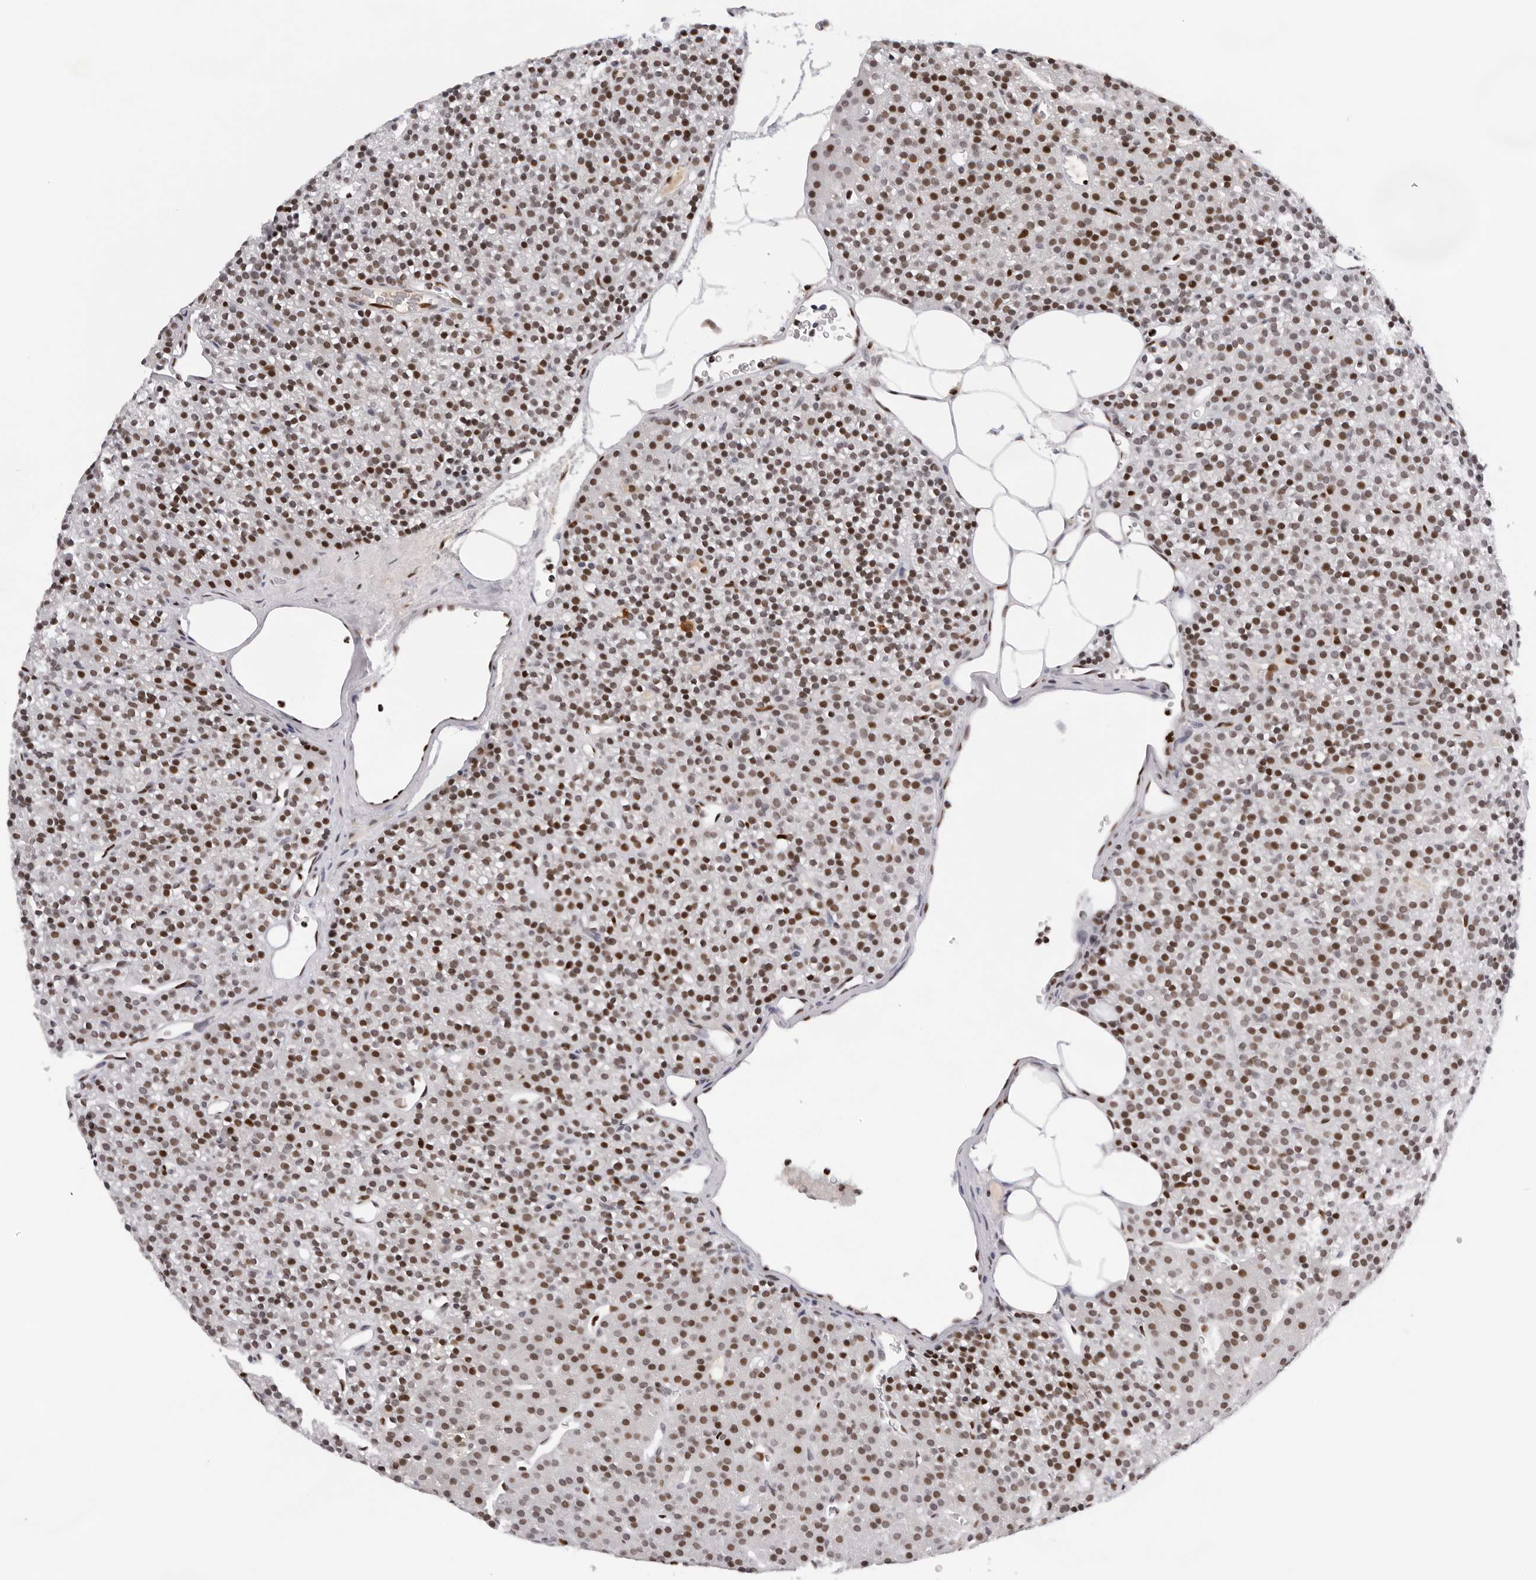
{"staining": {"intensity": "moderate", "quantity": "25%-75%", "location": "nuclear"}, "tissue": "parathyroid gland", "cell_type": "Glandular cells", "image_type": "normal", "snomed": [{"axis": "morphology", "description": "Normal tissue, NOS"}, {"axis": "morphology", "description": "Hyperplasia, NOS"}, {"axis": "topography", "description": "Parathyroid gland"}], "caption": "Immunohistochemical staining of normal human parathyroid gland reveals medium levels of moderate nuclear staining in approximately 25%-75% of glandular cells. The protein is shown in brown color, while the nuclei are stained blue.", "gene": "OGG1", "patient": {"sex": "male", "age": 44}}